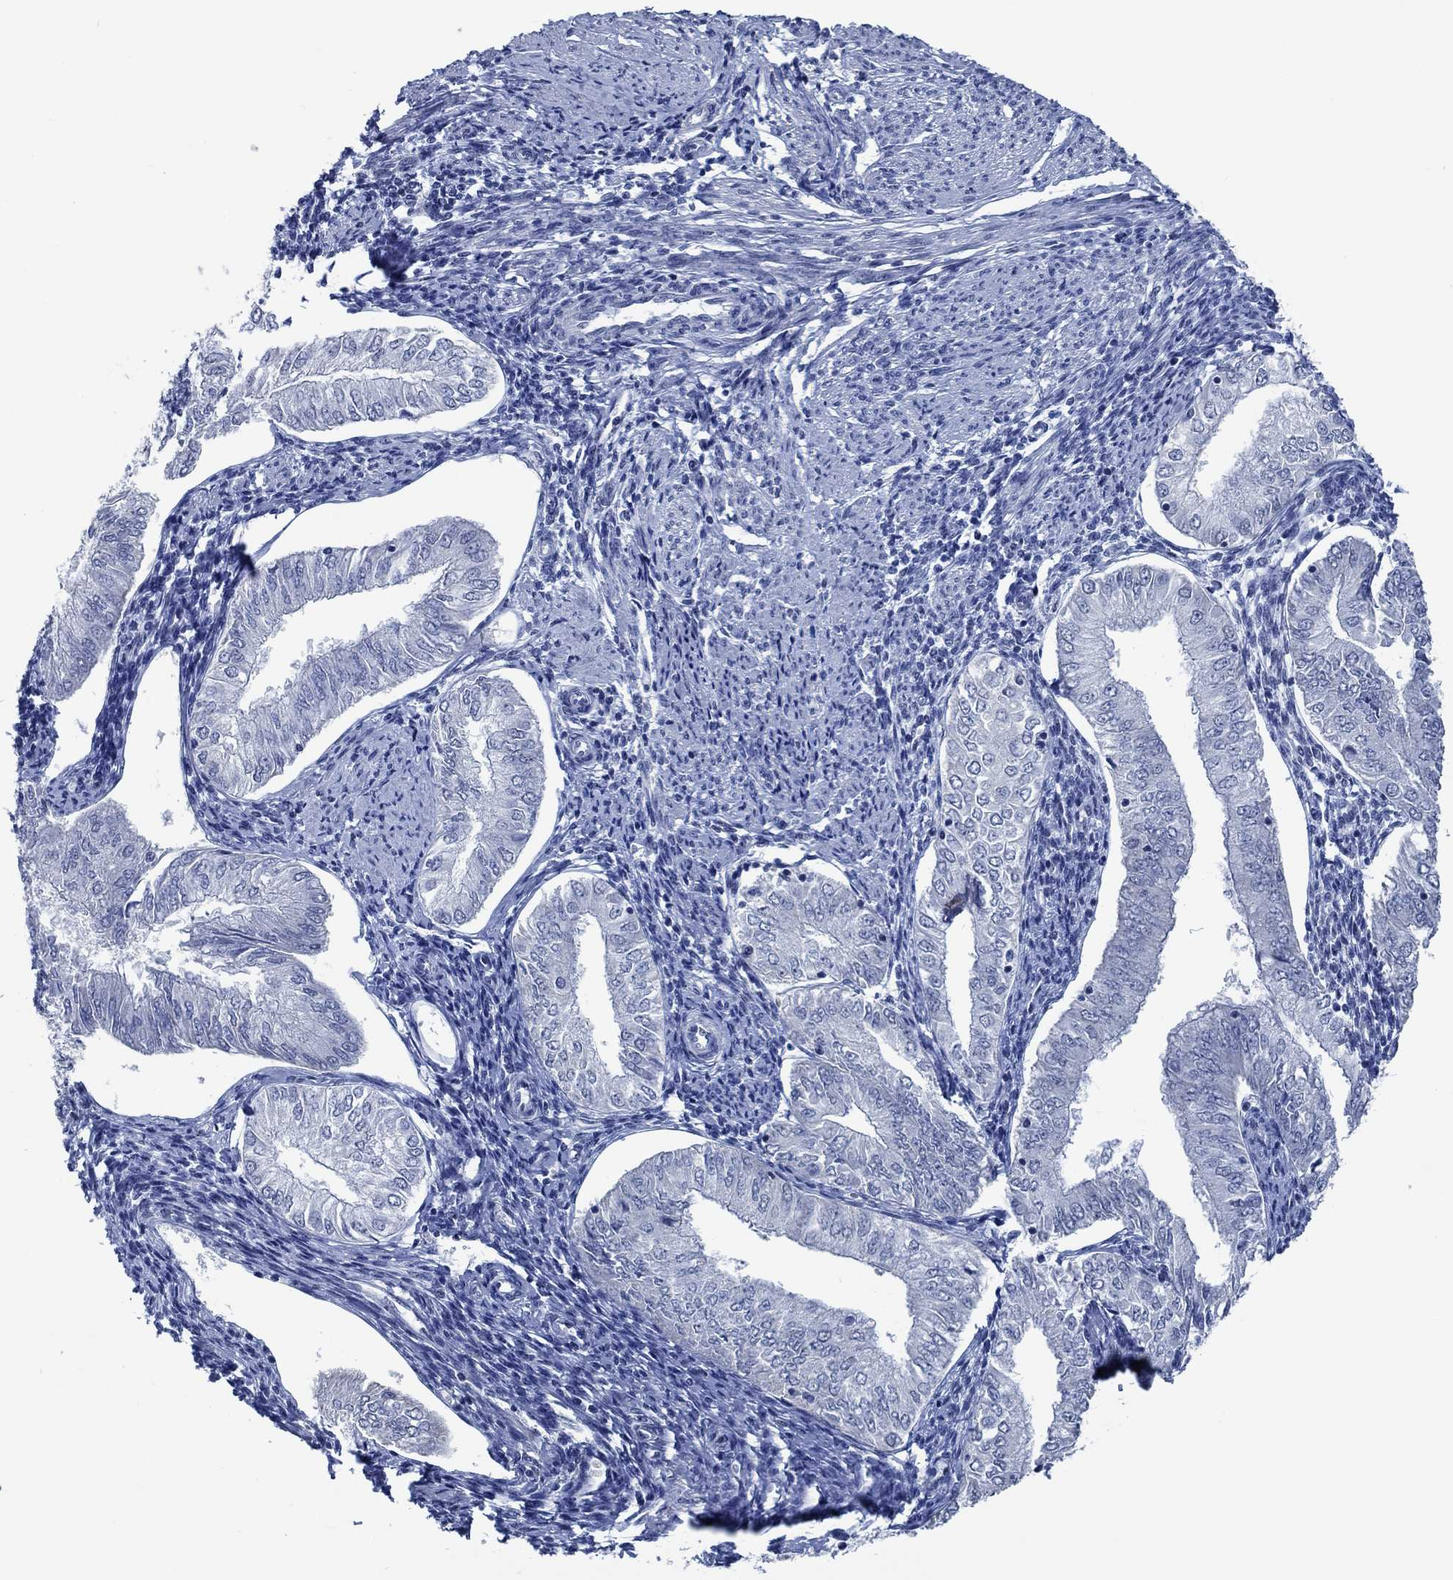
{"staining": {"intensity": "negative", "quantity": "none", "location": "none"}, "tissue": "endometrial cancer", "cell_type": "Tumor cells", "image_type": "cancer", "snomed": [{"axis": "morphology", "description": "Adenocarcinoma, NOS"}, {"axis": "topography", "description": "Endometrium"}], "caption": "Human endometrial cancer (adenocarcinoma) stained for a protein using immunohistochemistry (IHC) demonstrates no staining in tumor cells.", "gene": "OBSCN", "patient": {"sex": "female", "age": 53}}